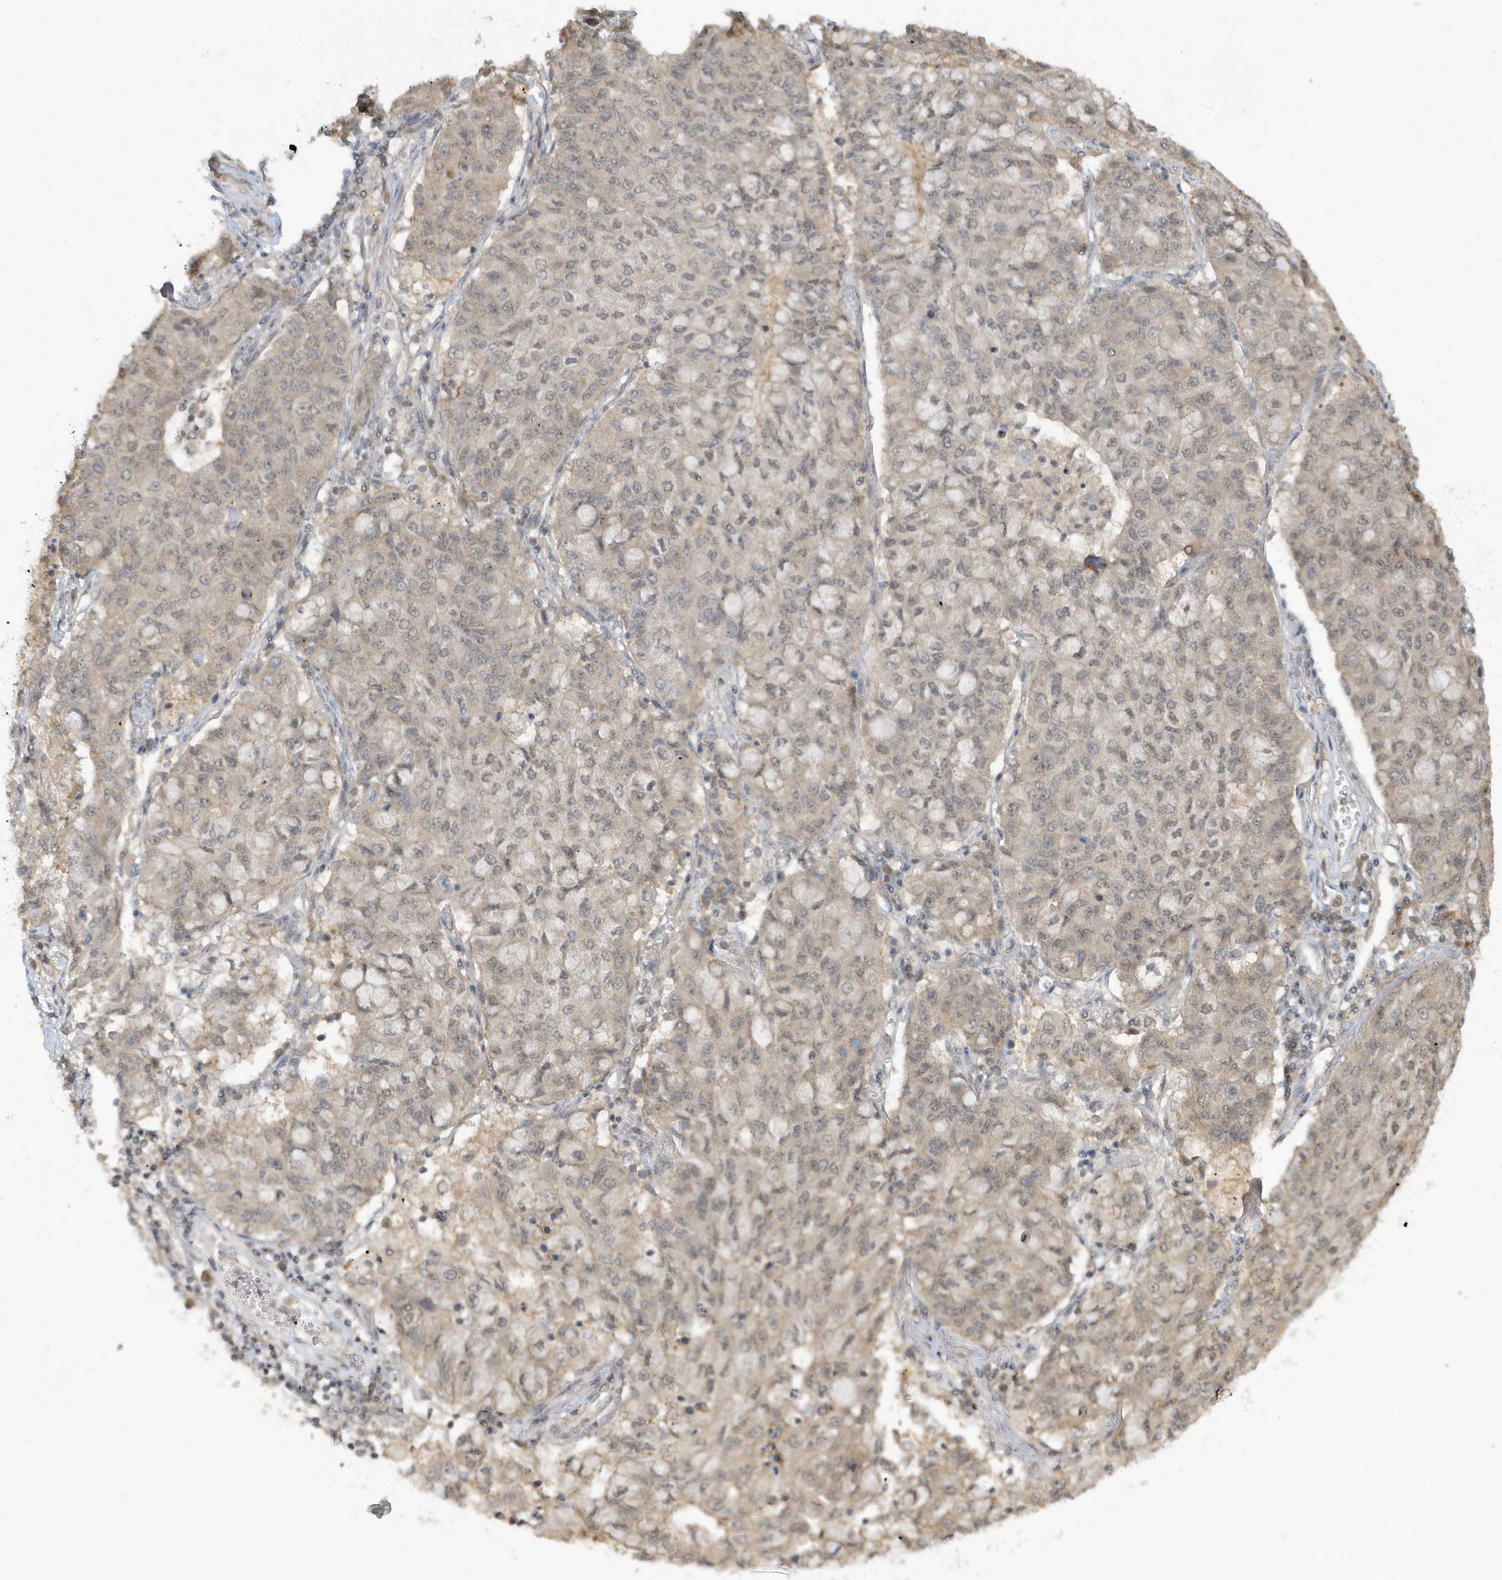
{"staining": {"intensity": "weak", "quantity": "25%-75%", "location": "cytoplasmic/membranous"}, "tissue": "lung cancer", "cell_type": "Tumor cells", "image_type": "cancer", "snomed": [{"axis": "morphology", "description": "Squamous cell carcinoma, NOS"}, {"axis": "topography", "description": "Lung"}], "caption": "Weak cytoplasmic/membranous positivity for a protein is appreciated in approximately 25%-75% of tumor cells of squamous cell carcinoma (lung) using immunohistochemistry (IHC).", "gene": "PRRT3", "patient": {"sex": "male", "age": 74}}